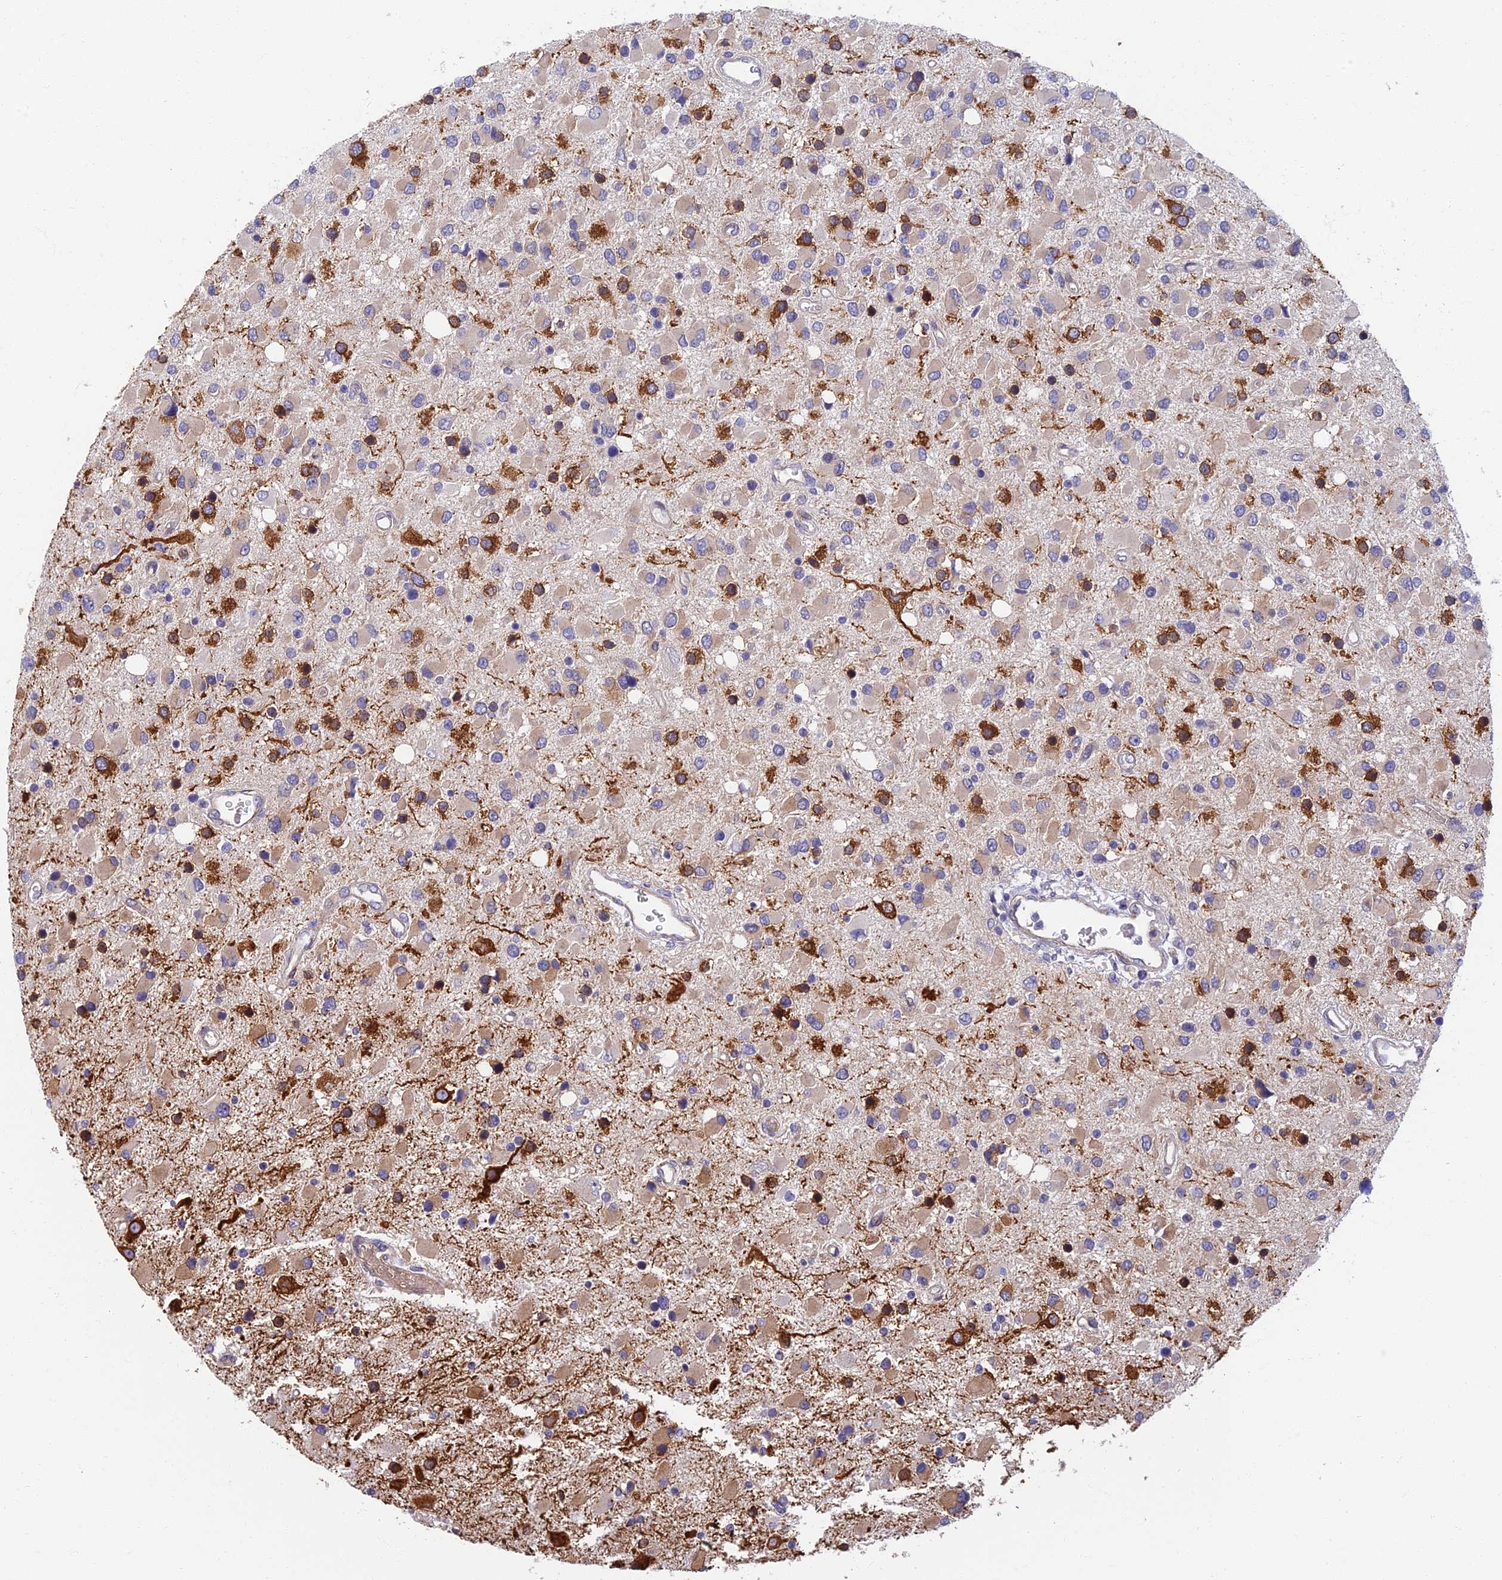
{"staining": {"intensity": "strong", "quantity": "<25%", "location": "cytoplasmic/membranous"}, "tissue": "glioma", "cell_type": "Tumor cells", "image_type": "cancer", "snomed": [{"axis": "morphology", "description": "Glioma, malignant, High grade"}, {"axis": "topography", "description": "Brain"}], "caption": "Malignant glioma (high-grade) stained with IHC reveals strong cytoplasmic/membranous positivity in approximately <25% of tumor cells.", "gene": "RHBDL2", "patient": {"sex": "male", "age": 53}}